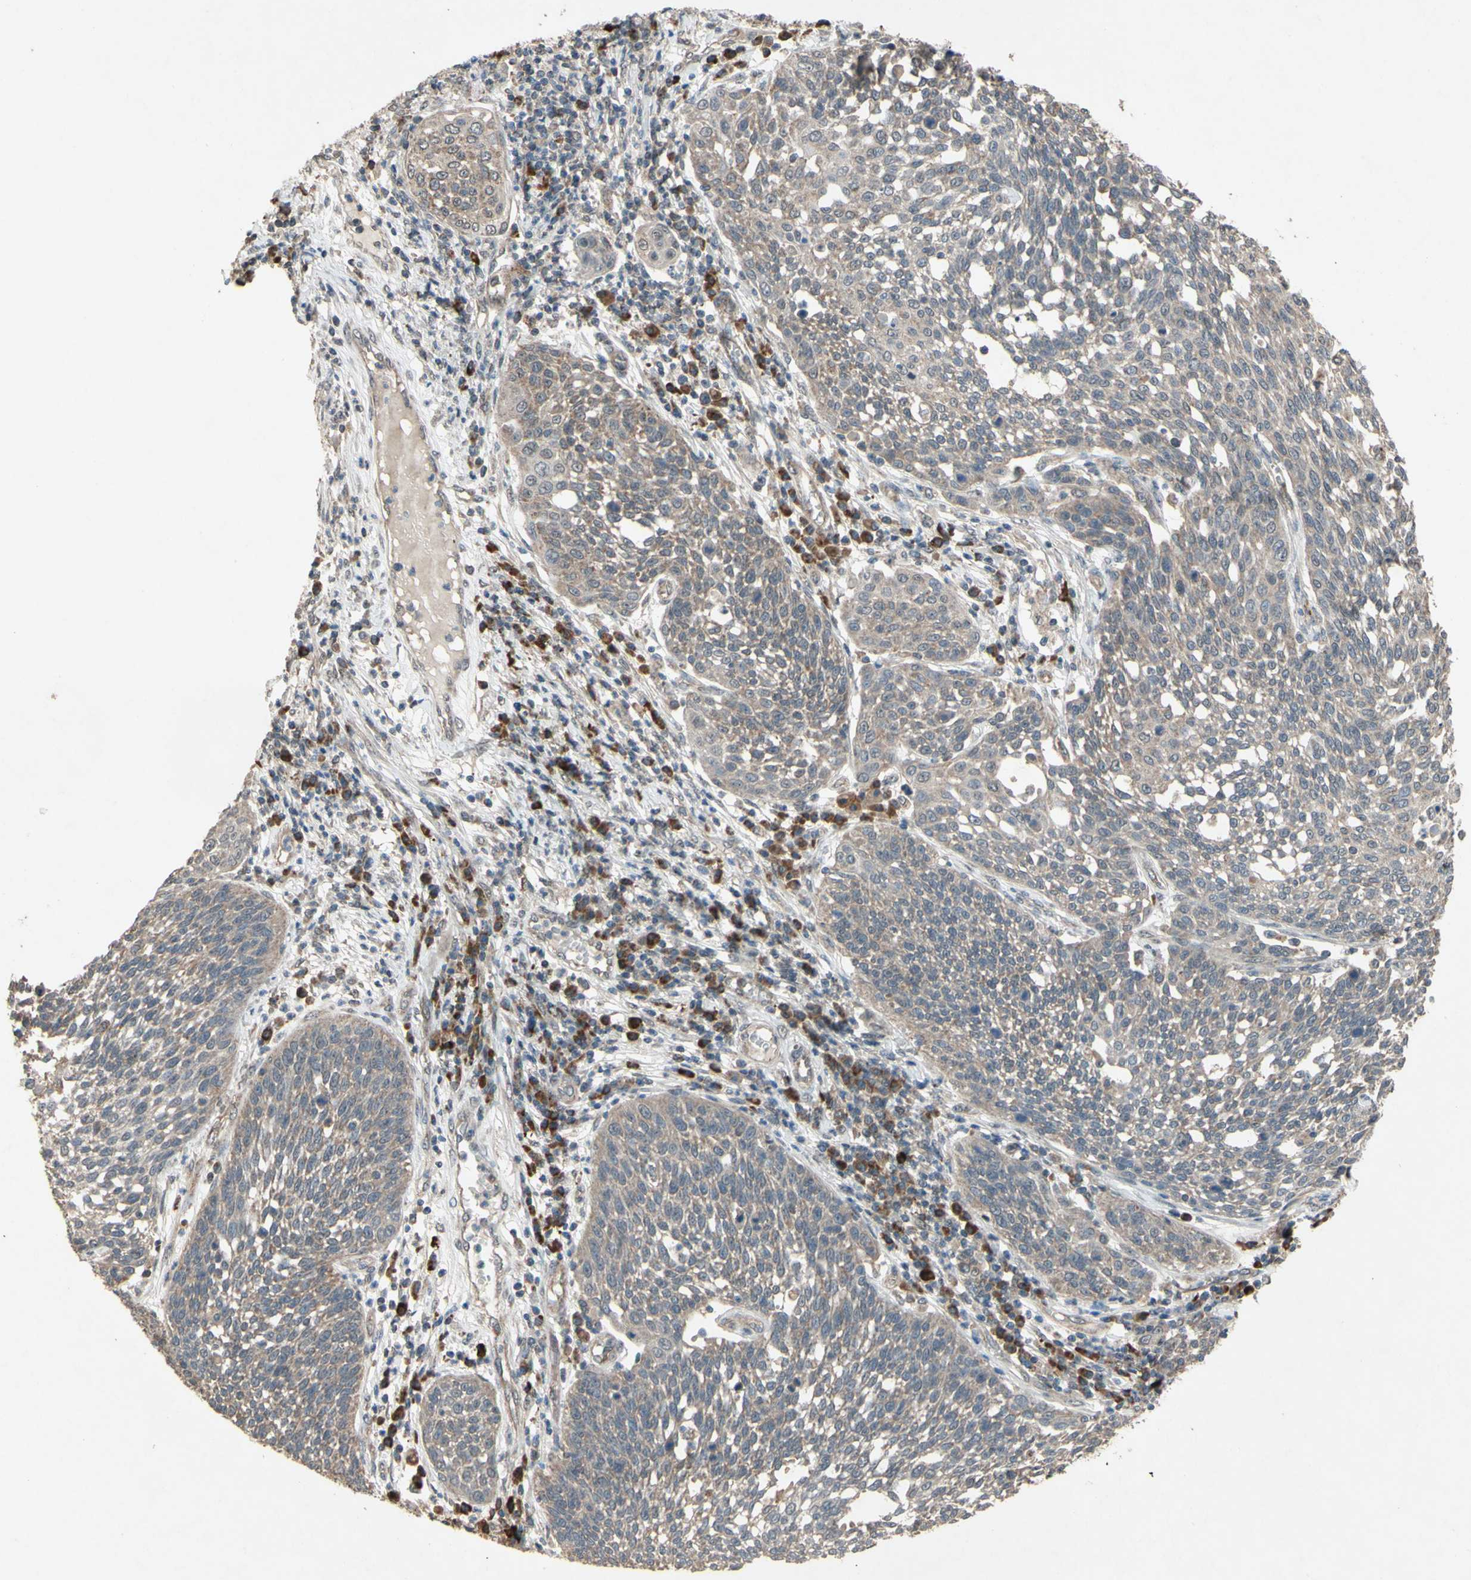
{"staining": {"intensity": "weak", "quantity": ">75%", "location": "cytoplasmic/membranous"}, "tissue": "cervical cancer", "cell_type": "Tumor cells", "image_type": "cancer", "snomed": [{"axis": "morphology", "description": "Squamous cell carcinoma, NOS"}, {"axis": "topography", "description": "Cervix"}], "caption": "Immunohistochemical staining of human cervical cancer reveals weak cytoplasmic/membranous protein expression in about >75% of tumor cells.", "gene": "CD164", "patient": {"sex": "female", "age": 34}}